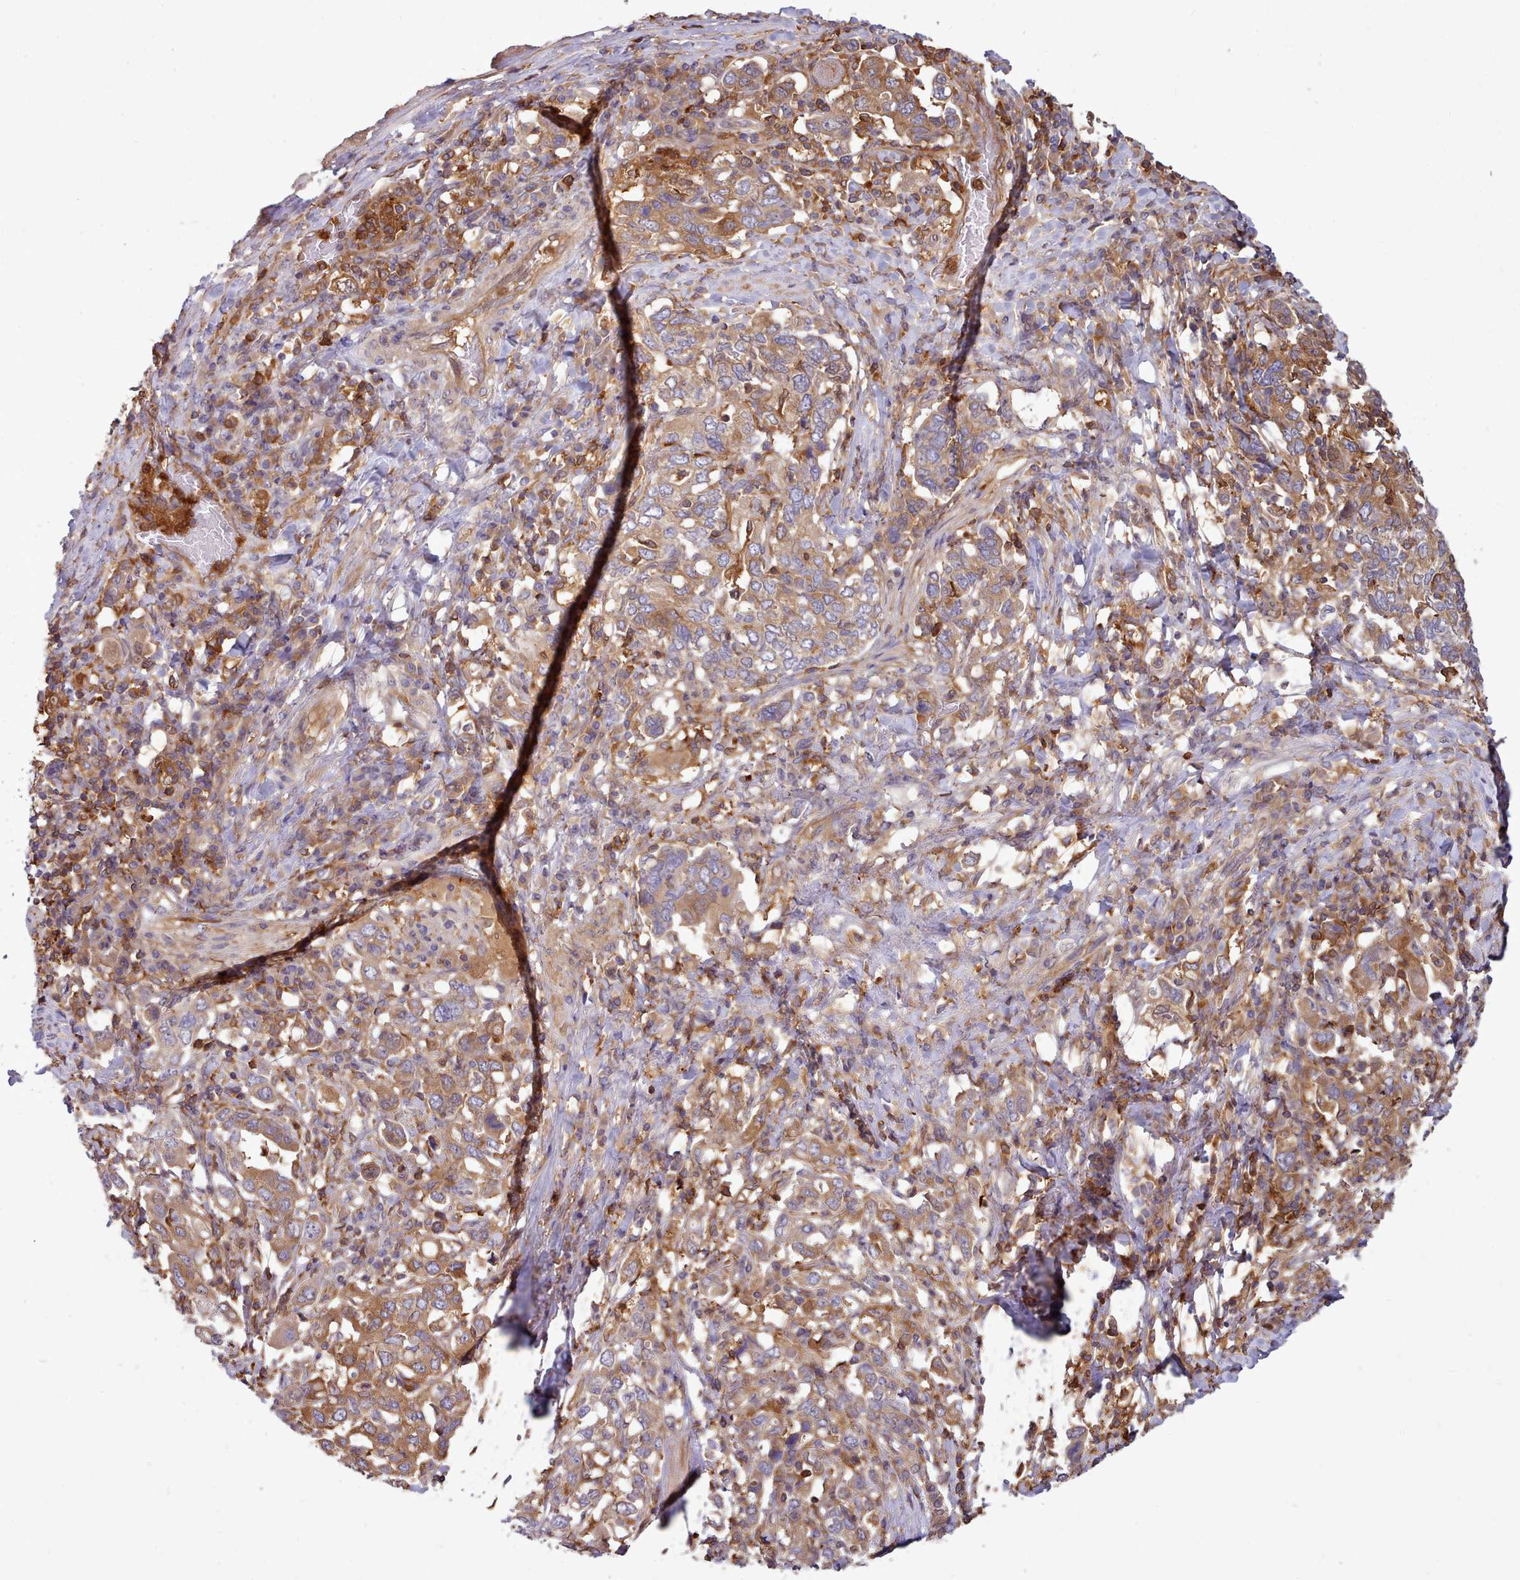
{"staining": {"intensity": "moderate", "quantity": ">75%", "location": "cytoplasmic/membranous"}, "tissue": "stomach cancer", "cell_type": "Tumor cells", "image_type": "cancer", "snomed": [{"axis": "morphology", "description": "Adenocarcinoma, NOS"}, {"axis": "topography", "description": "Stomach, upper"}, {"axis": "topography", "description": "Stomach"}], "caption": "This is a histology image of immunohistochemistry (IHC) staining of stomach adenocarcinoma, which shows moderate positivity in the cytoplasmic/membranous of tumor cells.", "gene": "SLC4A9", "patient": {"sex": "male", "age": 62}}